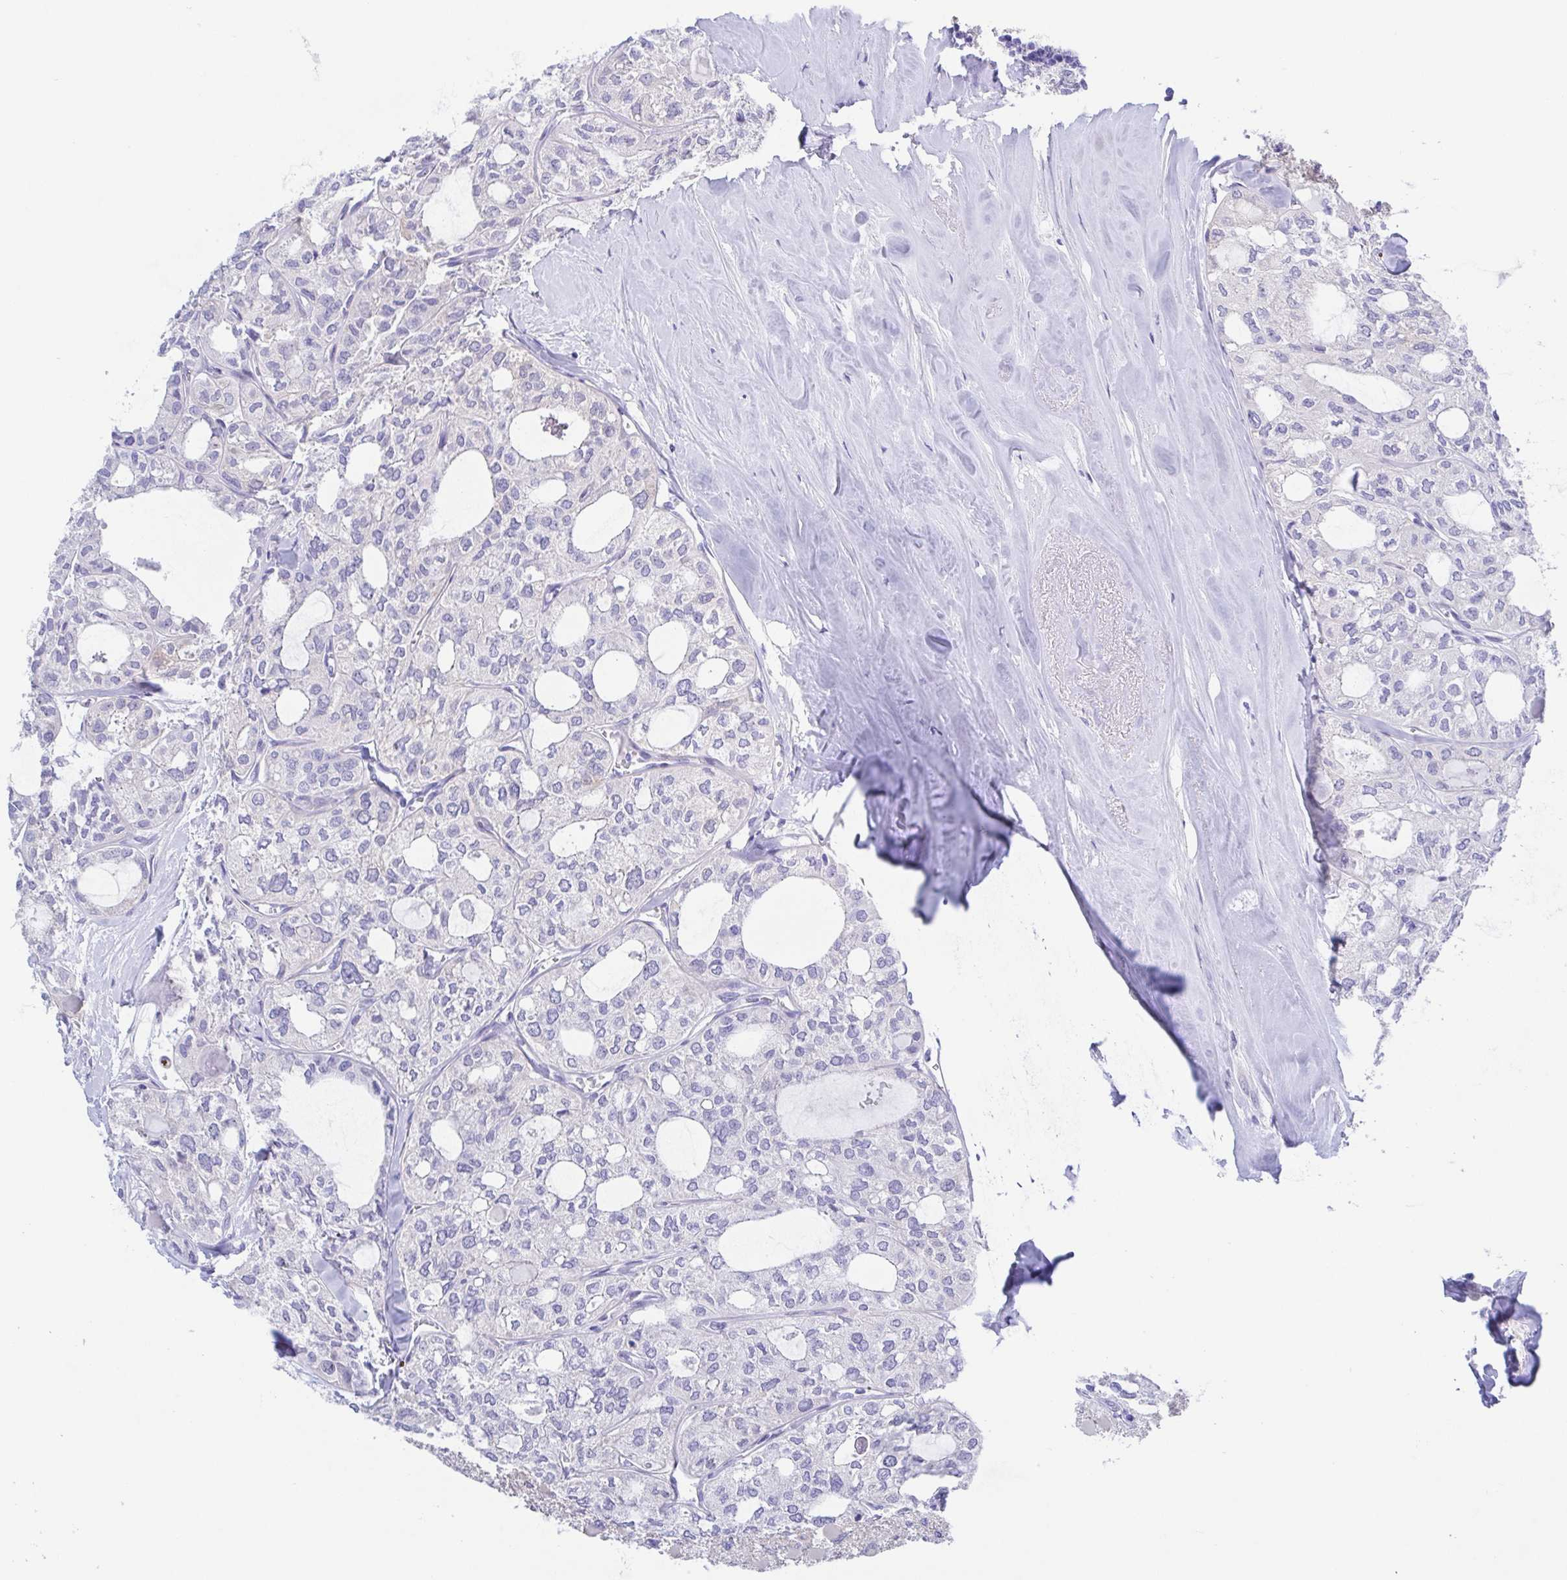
{"staining": {"intensity": "negative", "quantity": "none", "location": "none"}, "tissue": "thyroid cancer", "cell_type": "Tumor cells", "image_type": "cancer", "snomed": [{"axis": "morphology", "description": "Follicular adenoma carcinoma, NOS"}, {"axis": "topography", "description": "Thyroid gland"}], "caption": "This micrograph is of follicular adenoma carcinoma (thyroid) stained with IHC to label a protein in brown with the nuclei are counter-stained blue. There is no staining in tumor cells. Nuclei are stained in blue.", "gene": "MUCL3", "patient": {"sex": "male", "age": 75}}